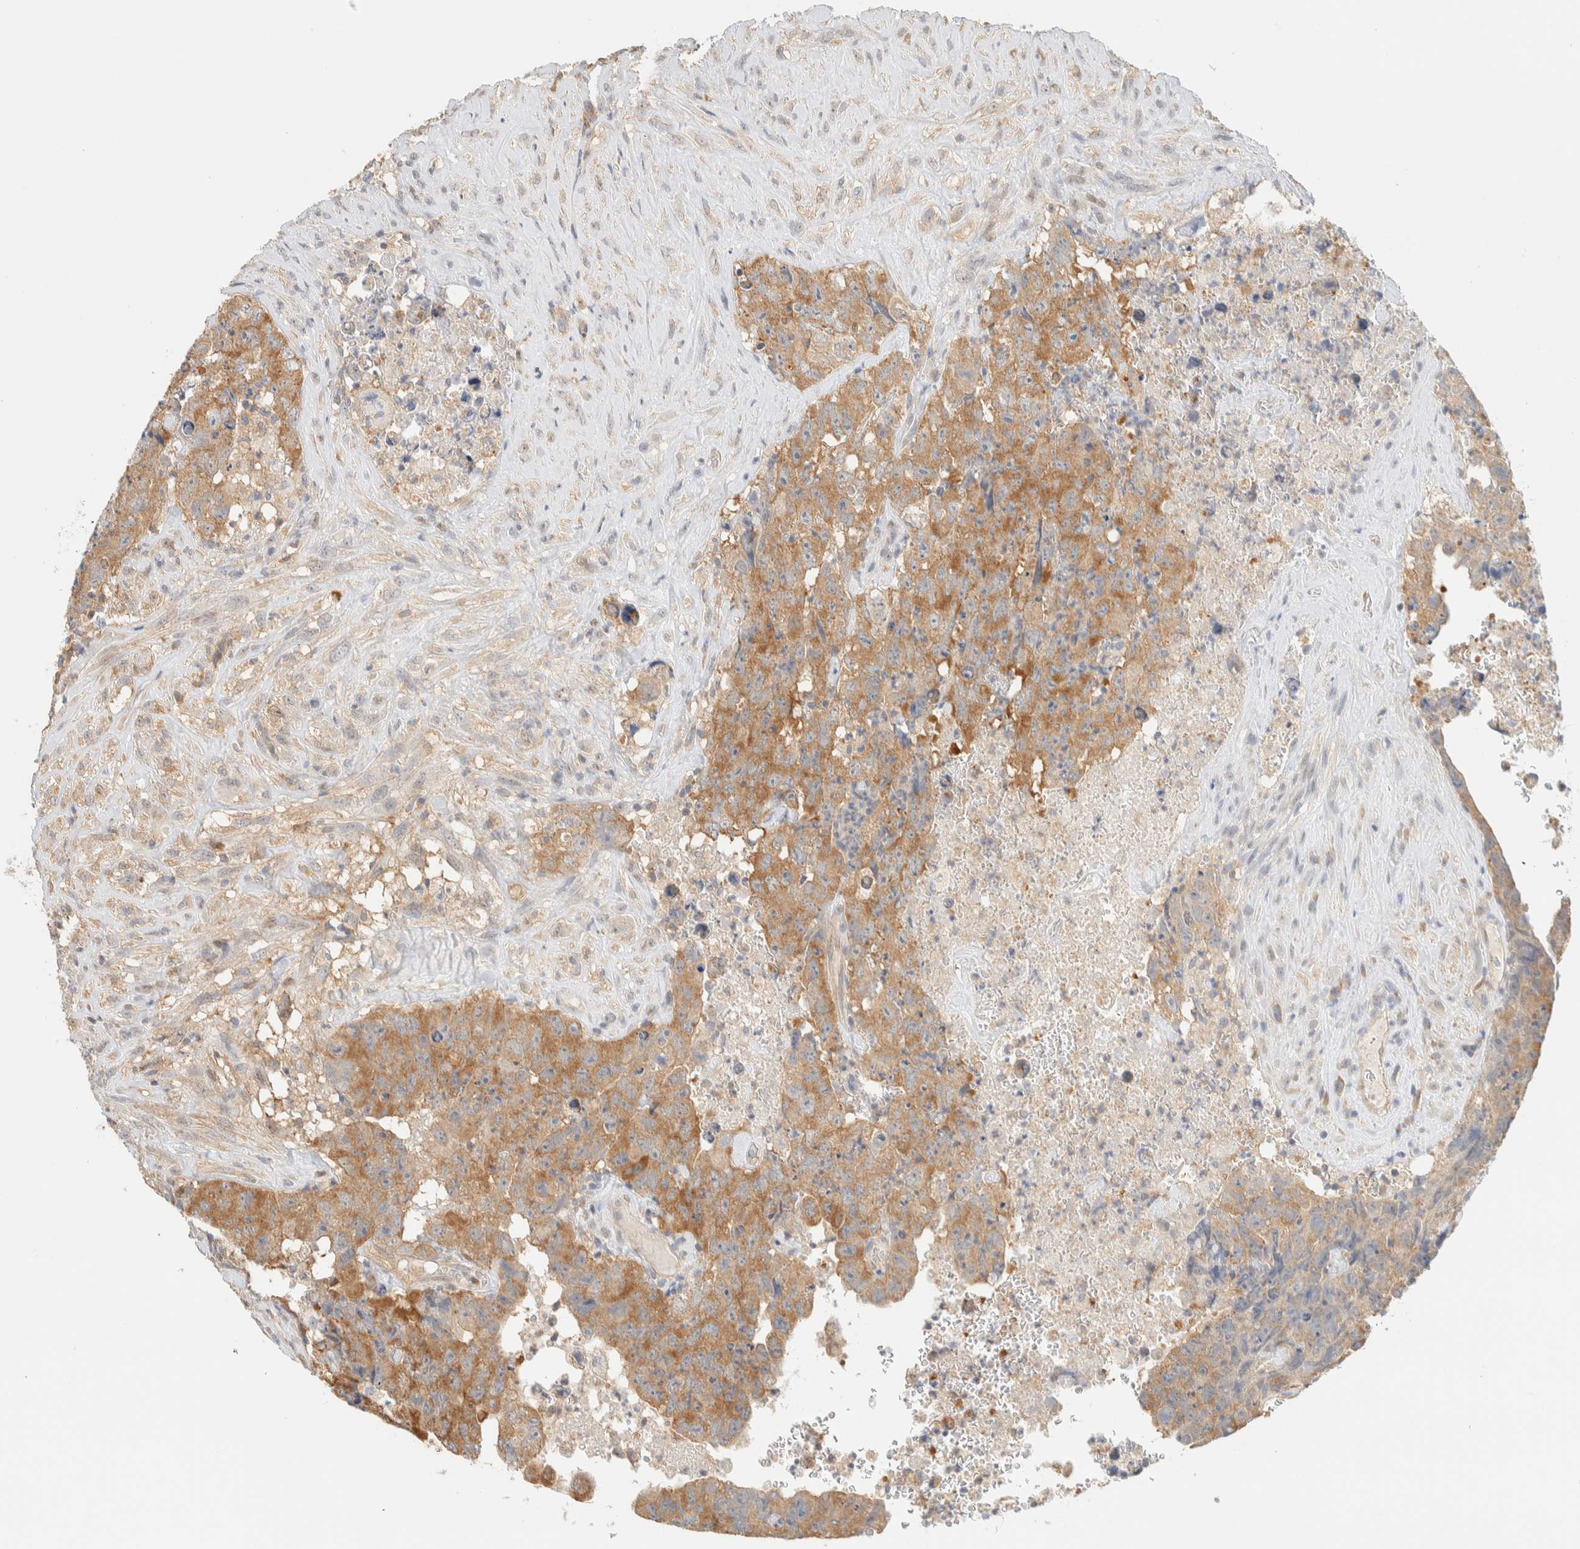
{"staining": {"intensity": "moderate", "quantity": ">75%", "location": "cytoplasmic/membranous"}, "tissue": "testis cancer", "cell_type": "Tumor cells", "image_type": "cancer", "snomed": [{"axis": "morphology", "description": "Carcinoma, Embryonal, NOS"}, {"axis": "topography", "description": "Testis"}], "caption": "Immunohistochemistry (IHC) staining of testis embryonal carcinoma, which shows medium levels of moderate cytoplasmic/membranous staining in about >75% of tumor cells indicating moderate cytoplasmic/membranous protein staining. The staining was performed using DAB (brown) for protein detection and nuclei were counterstained in hematoxylin (blue).", "gene": "TBC1D8B", "patient": {"sex": "male", "age": 32}}